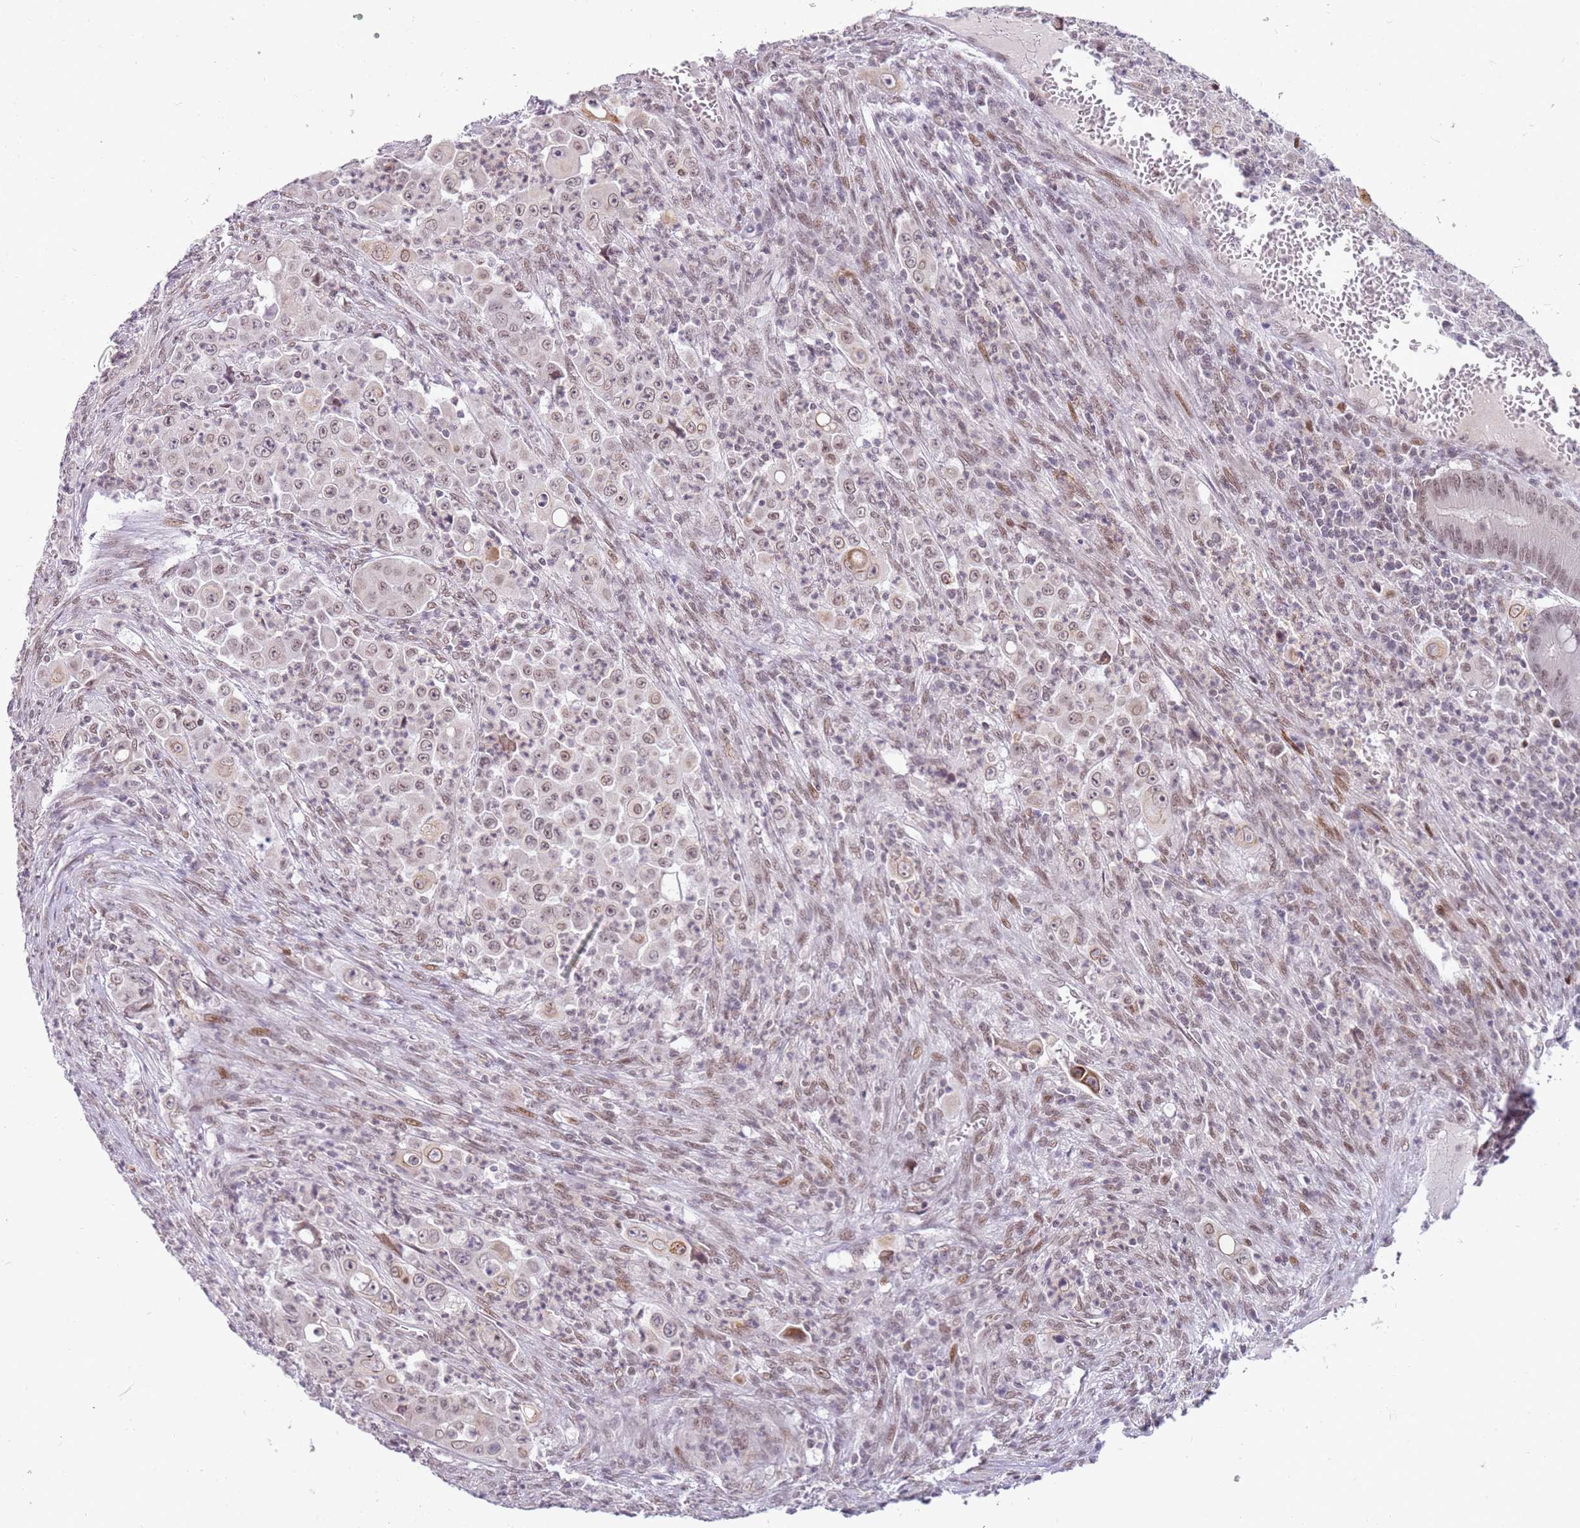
{"staining": {"intensity": "weak", "quantity": "<25%", "location": "nuclear"}, "tissue": "colorectal cancer", "cell_type": "Tumor cells", "image_type": "cancer", "snomed": [{"axis": "morphology", "description": "Adenocarcinoma, NOS"}, {"axis": "topography", "description": "Colon"}], "caption": "This is a micrograph of immunohistochemistry staining of colorectal adenocarcinoma, which shows no positivity in tumor cells. The staining was performed using DAB (3,3'-diaminobenzidine) to visualize the protein expression in brown, while the nuclei were stained in blue with hematoxylin (Magnification: 20x).", "gene": "PHC2", "patient": {"sex": "male", "age": 51}}